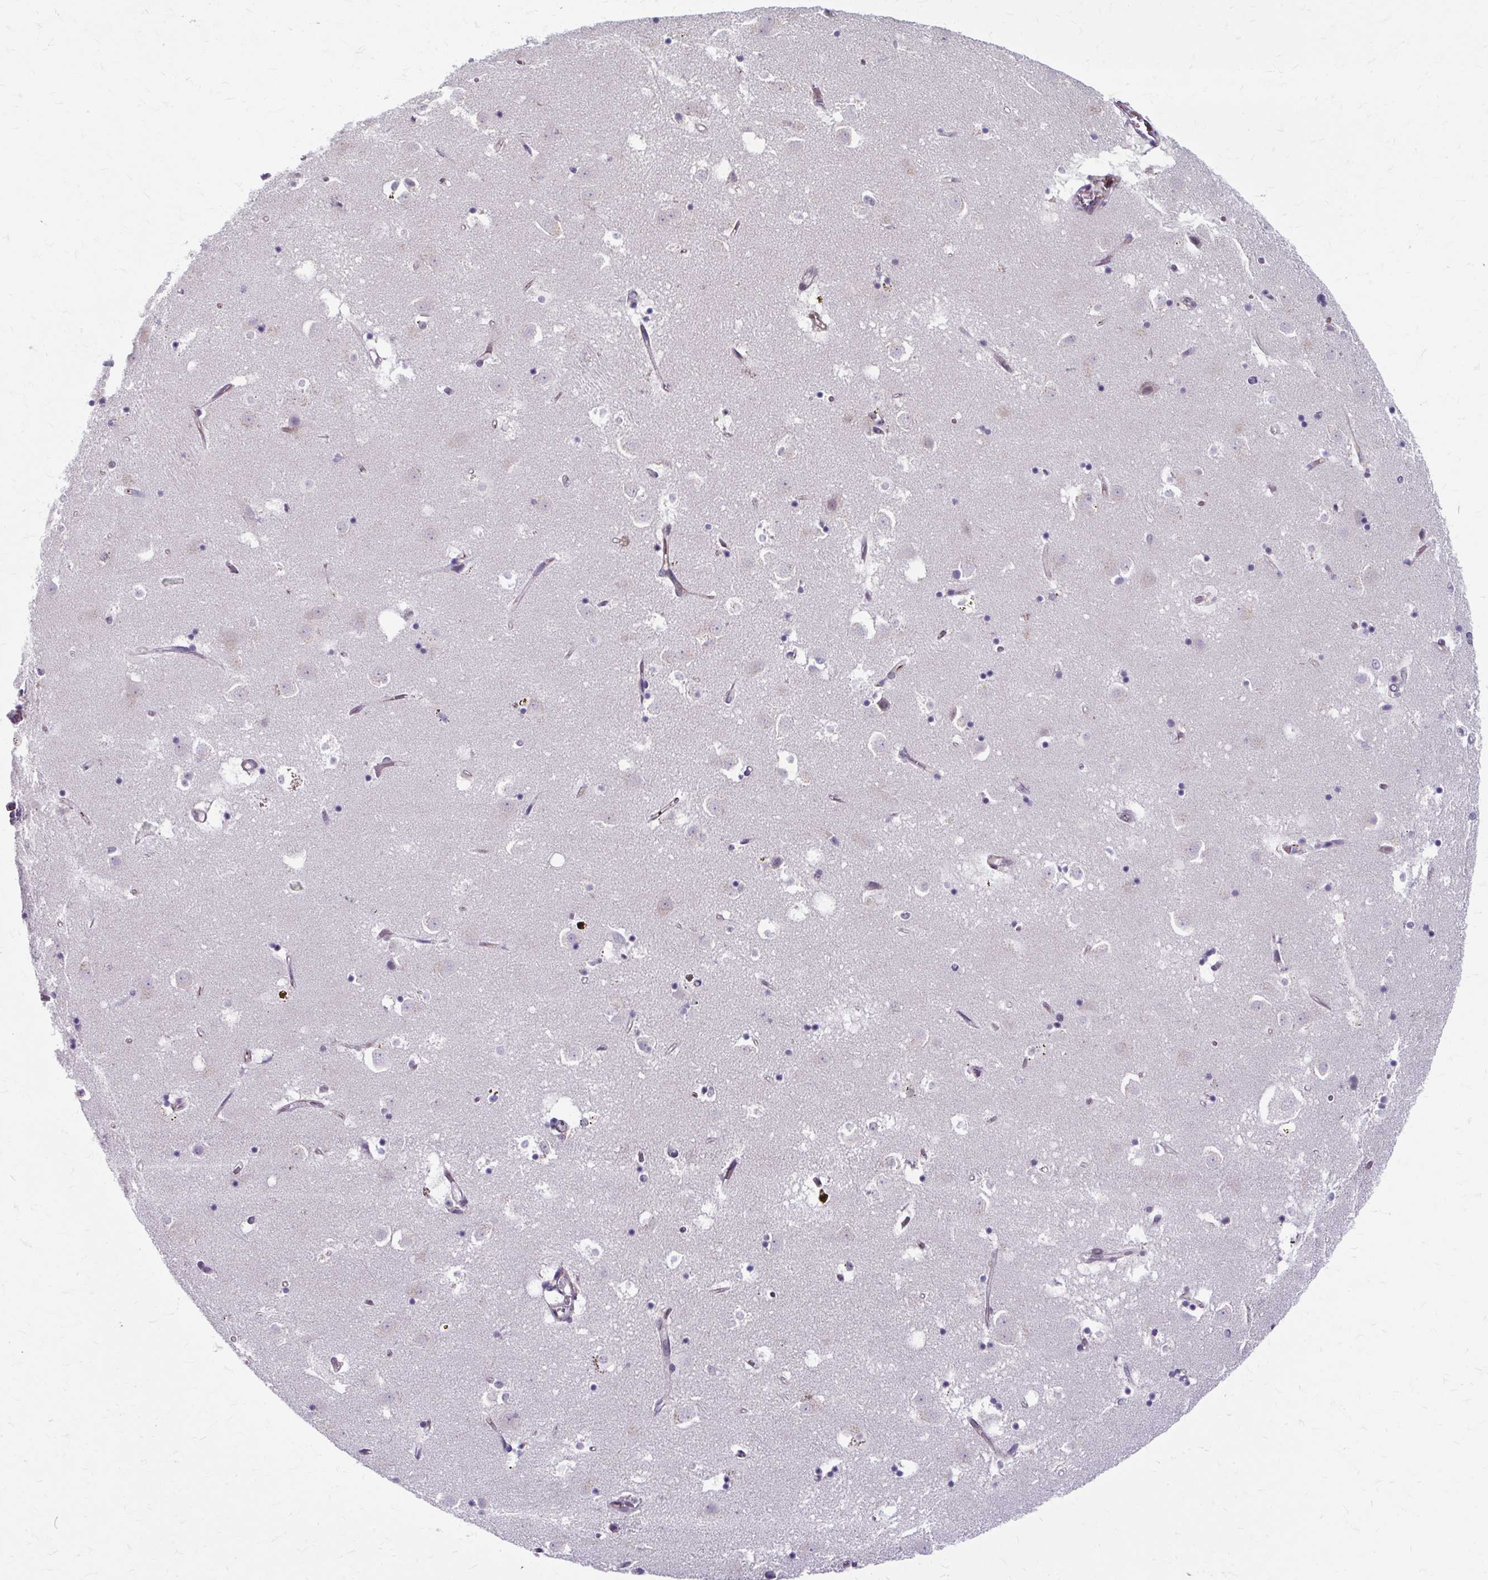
{"staining": {"intensity": "negative", "quantity": "none", "location": "none"}, "tissue": "caudate", "cell_type": "Glial cells", "image_type": "normal", "snomed": [{"axis": "morphology", "description": "Normal tissue, NOS"}, {"axis": "topography", "description": "Lateral ventricle wall"}], "caption": "DAB immunohistochemical staining of normal caudate shows no significant staining in glial cells.", "gene": "ZNF555", "patient": {"sex": "male", "age": 58}}